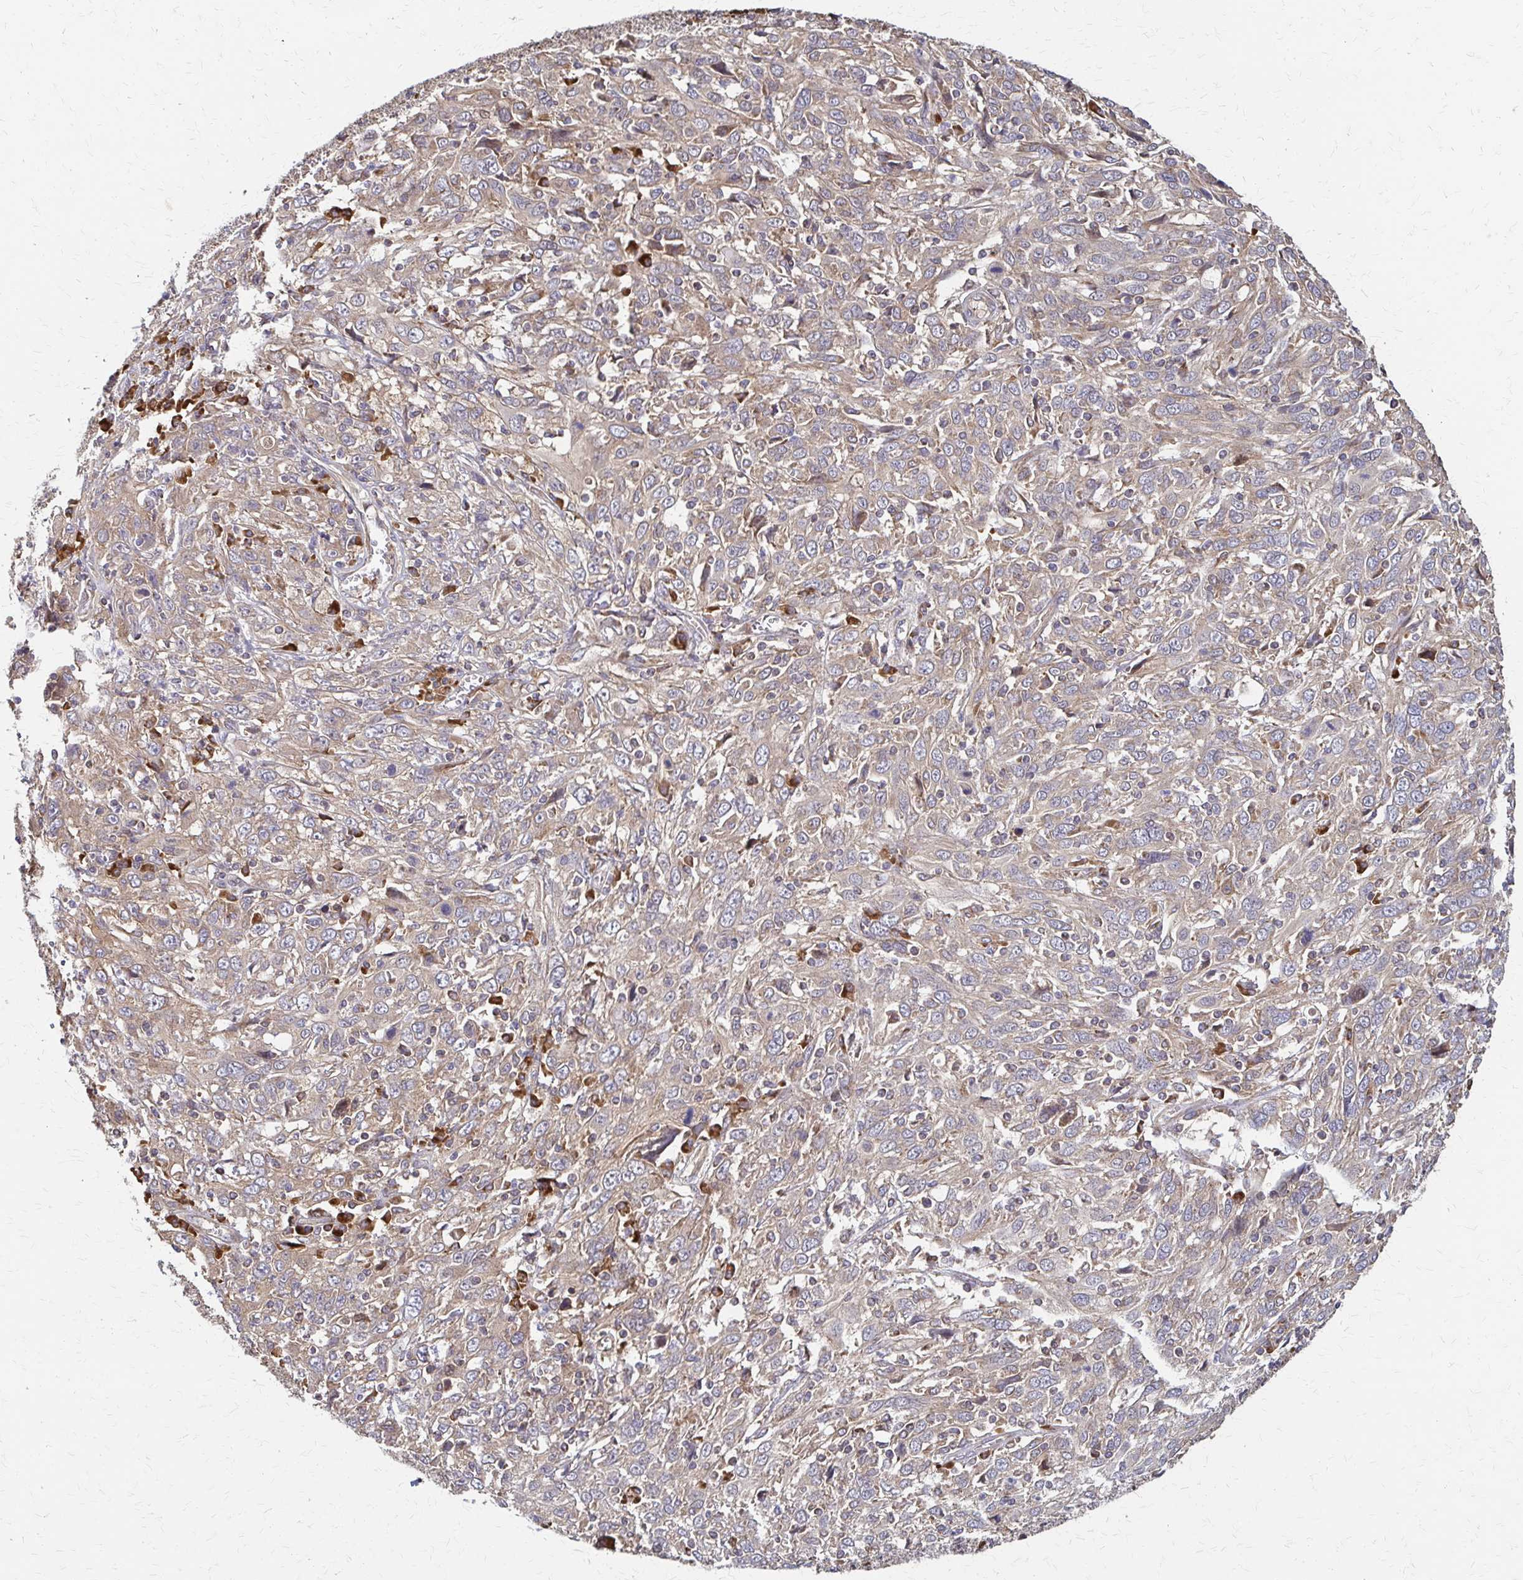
{"staining": {"intensity": "weak", "quantity": ">75%", "location": "cytoplasmic/membranous"}, "tissue": "cervical cancer", "cell_type": "Tumor cells", "image_type": "cancer", "snomed": [{"axis": "morphology", "description": "Squamous cell carcinoma, NOS"}, {"axis": "topography", "description": "Cervix"}], "caption": "Immunohistochemistry (IHC) (DAB) staining of cervical cancer demonstrates weak cytoplasmic/membranous protein expression in approximately >75% of tumor cells.", "gene": "EEF2", "patient": {"sex": "female", "age": 46}}